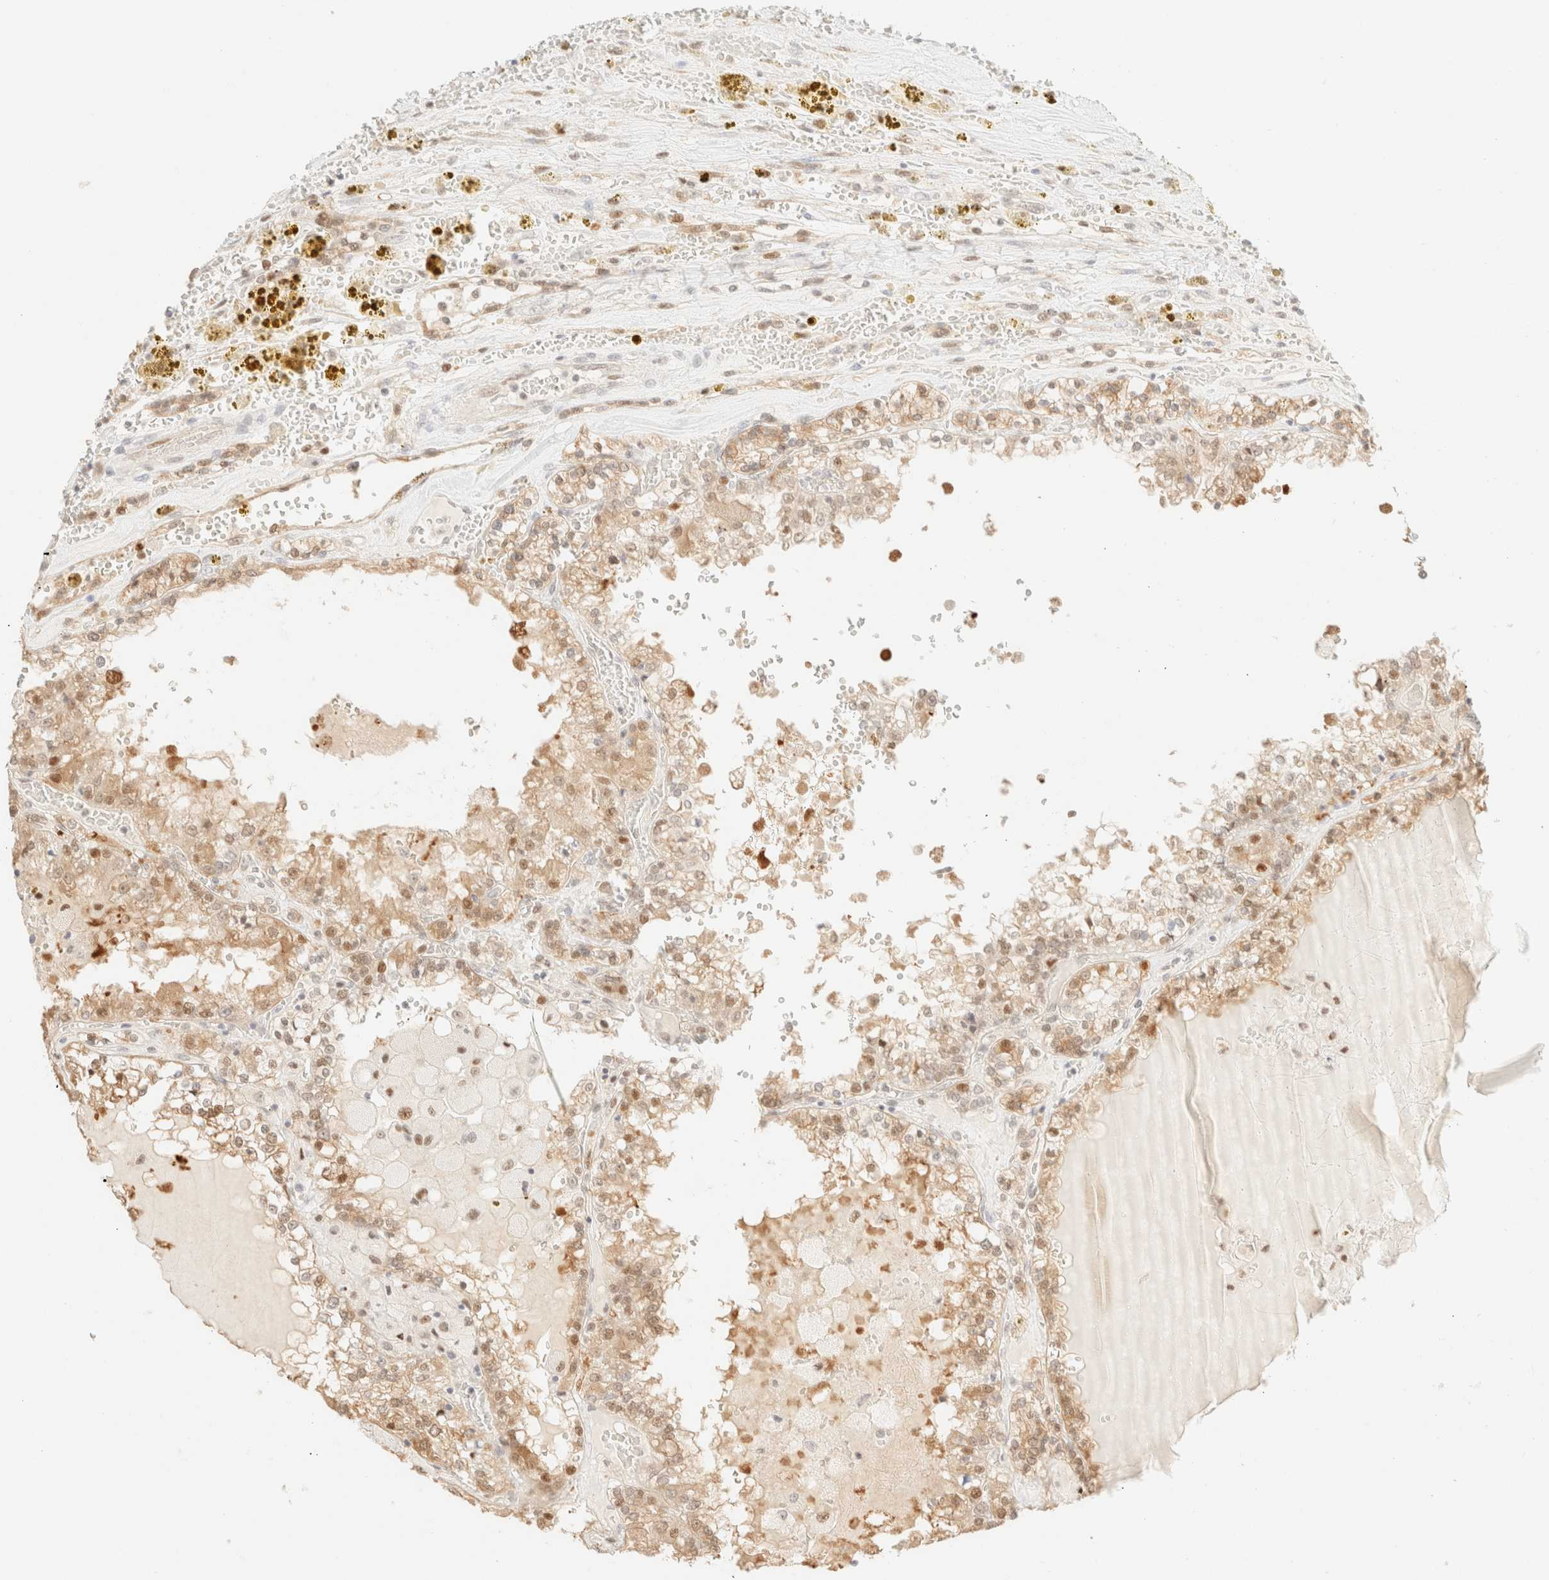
{"staining": {"intensity": "weak", "quantity": ">75%", "location": "cytoplasmic/membranous,nuclear"}, "tissue": "renal cancer", "cell_type": "Tumor cells", "image_type": "cancer", "snomed": [{"axis": "morphology", "description": "Adenocarcinoma, NOS"}, {"axis": "topography", "description": "Kidney"}], "caption": "Weak cytoplasmic/membranous and nuclear expression for a protein is identified in approximately >75% of tumor cells of adenocarcinoma (renal) using immunohistochemistry.", "gene": "TSR1", "patient": {"sex": "female", "age": 56}}